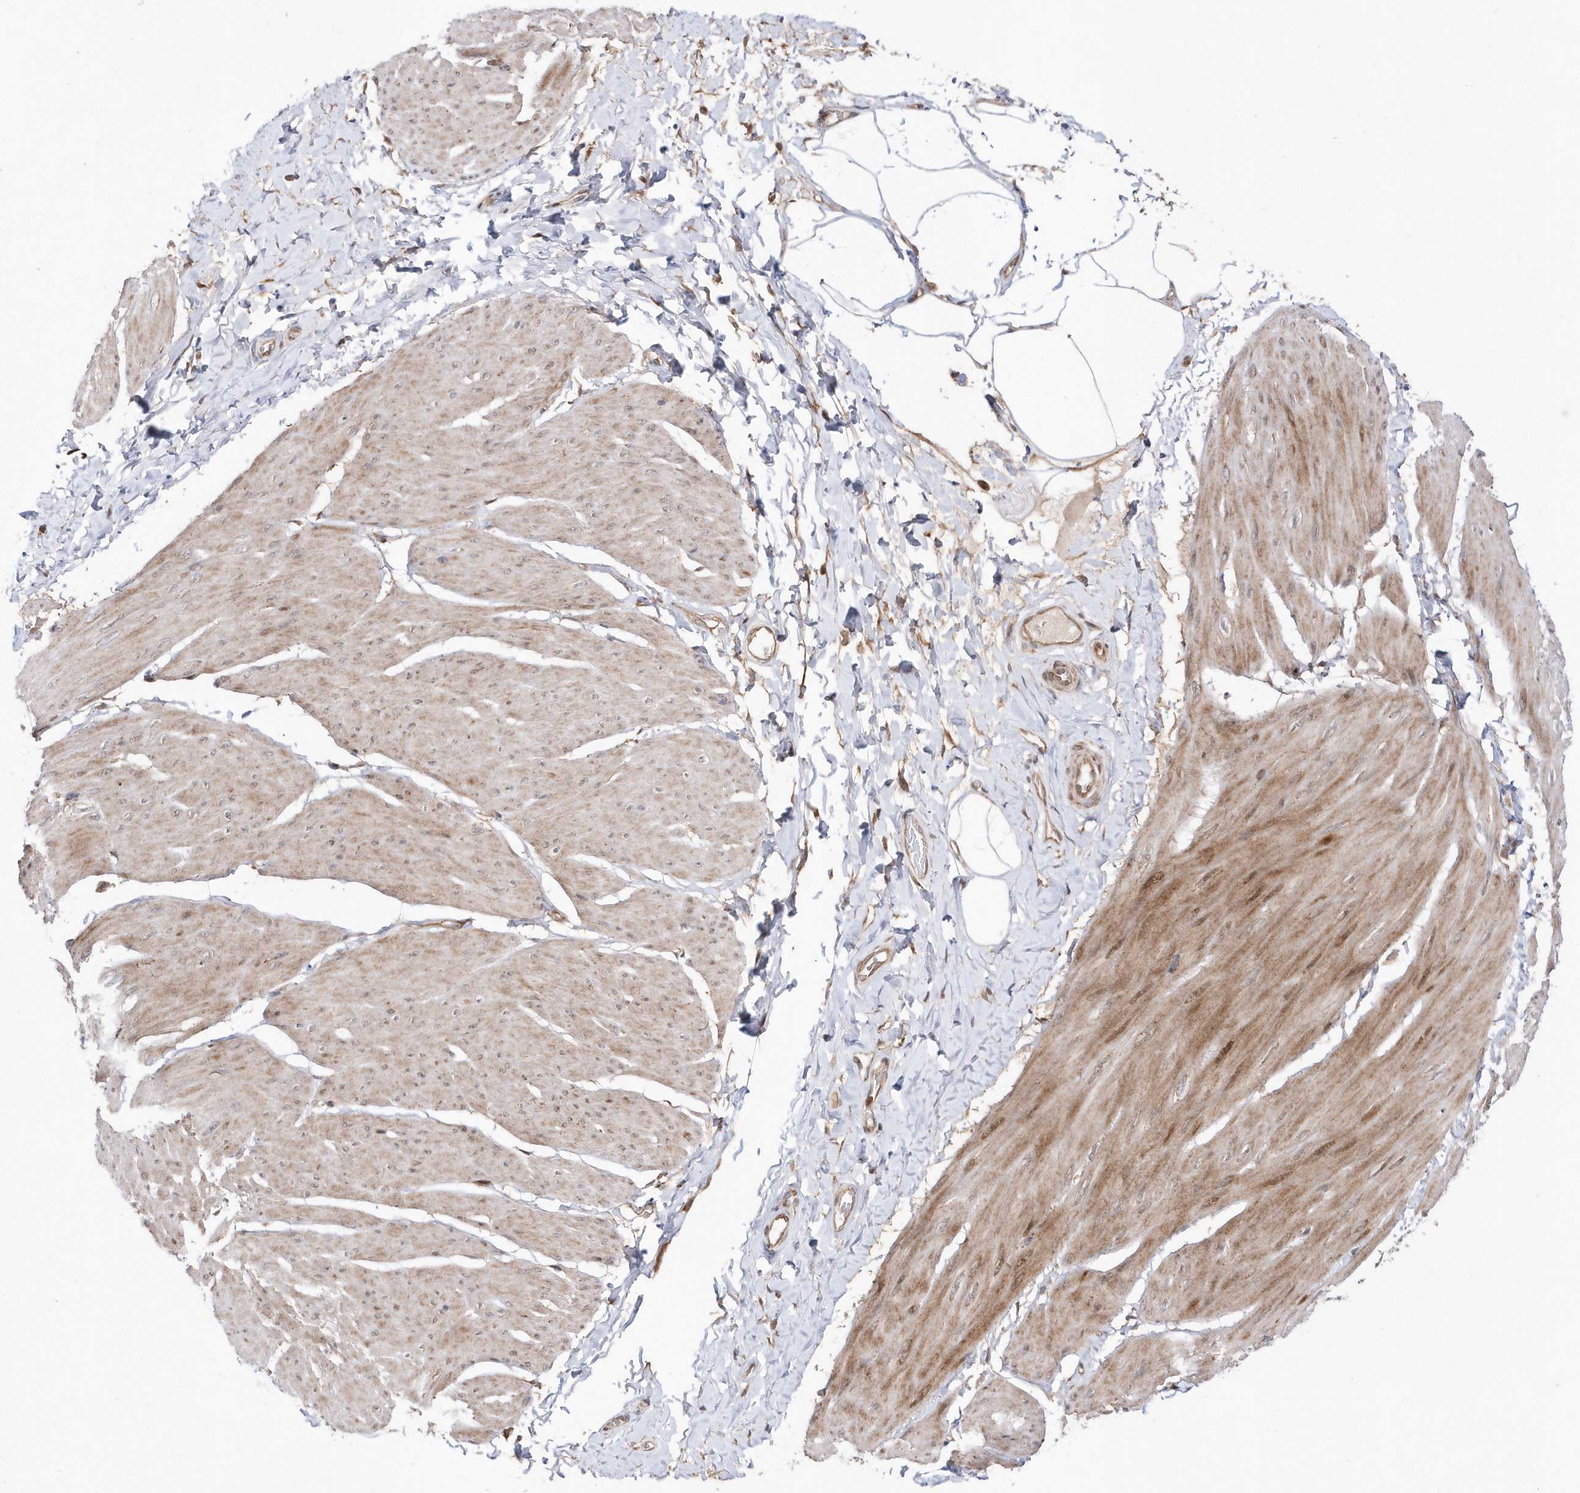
{"staining": {"intensity": "moderate", "quantity": "25%-75%", "location": "cytoplasmic/membranous,nuclear"}, "tissue": "smooth muscle", "cell_type": "Smooth muscle cells", "image_type": "normal", "snomed": [{"axis": "morphology", "description": "Urothelial carcinoma, High grade"}, {"axis": "topography", "description": "Urinary bladder"}], "caption": "This is an image of immunohistochemistry (IHC) staining of unremarkable smooth muscle, which shows moderate staining in the cytoplasmic/membranous,nuclear of smooth muscle cells.", "gene": "DALRD3", "patient": {"sex": "male", "age": 46}}